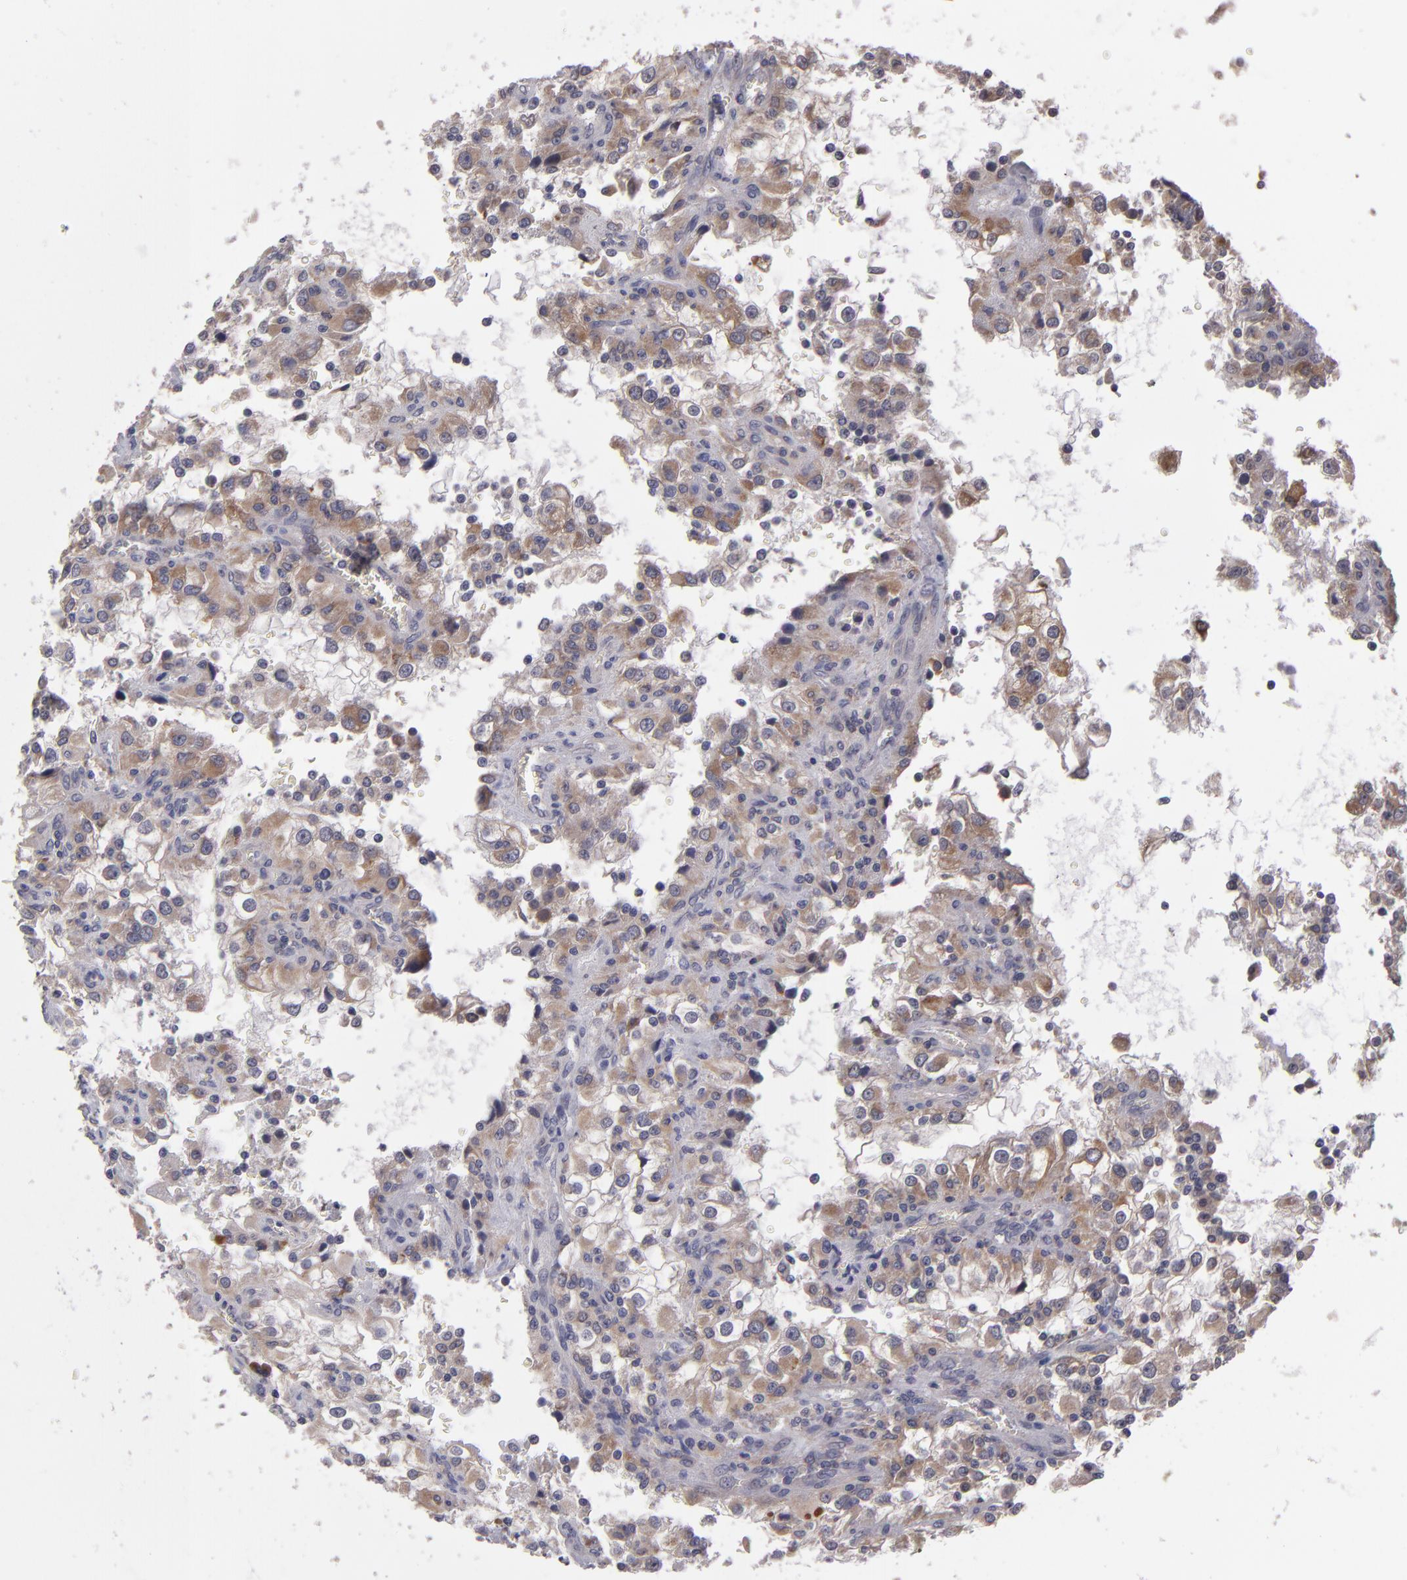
{"staining": {"intensity": "weak", "quantity": "25%-75%", "location": "cytoplasmic/membranous"}, "tissue": "renal cancer", "cell_type": "Tumor cells", "image_type": "cancer", "snomed": [{"axis": "morphology", "description": "Adenocarcinoma, NOS"}, {"axis": "topography", "description": "Kidney"}], "caption": "Immunohistochemistry of renal cancer shows low levels of weak cytoplasmic/membranous staining in about 25%-75% of tumor cells.", "gene": "IL12A", "patient": {"sex": "female", "age": 52}}